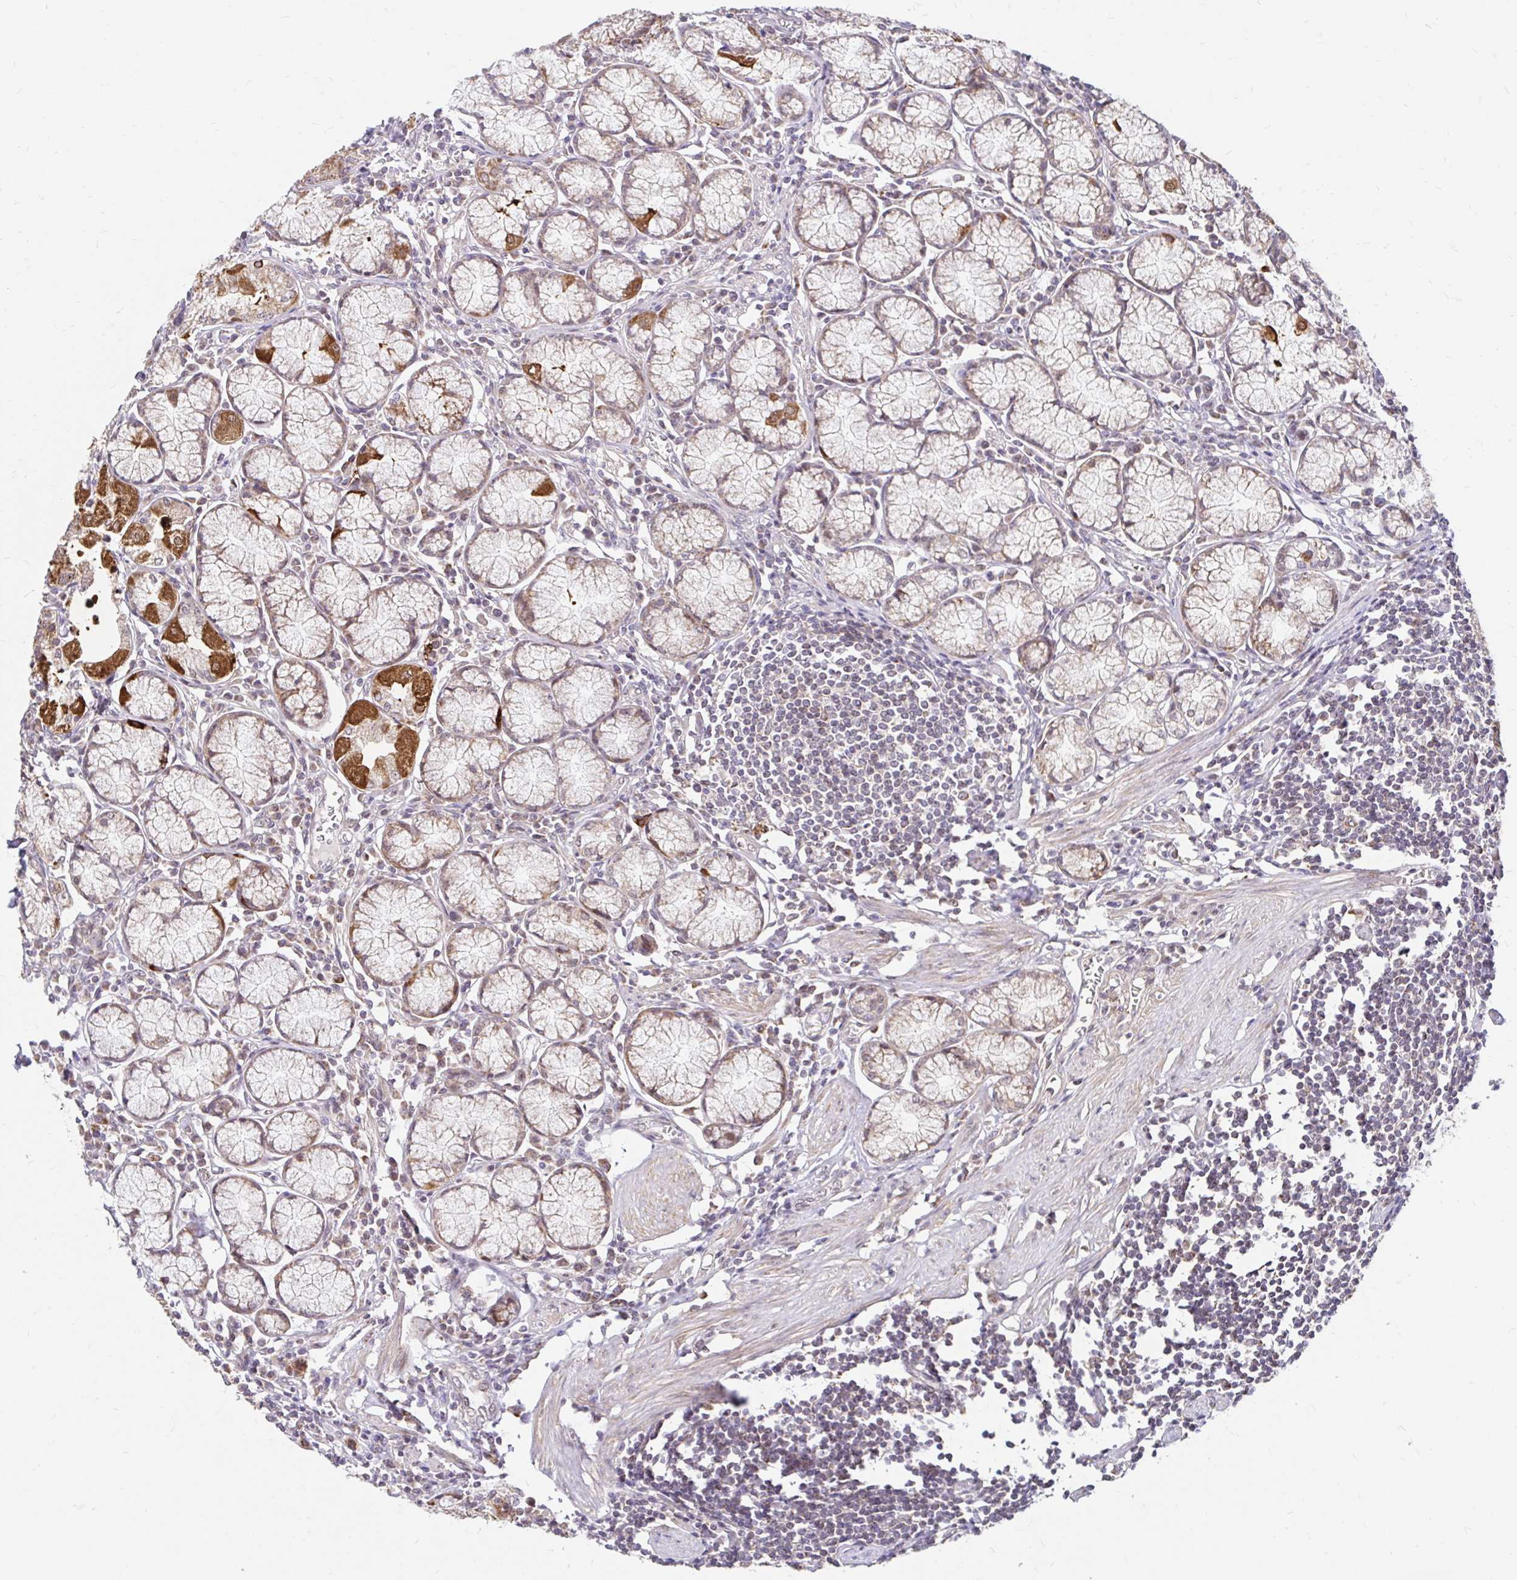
{"staining": {"intensity": "strong", "quantity": "25%-75%", "location": "cytoplasmic/membranous"}, "tissue": "stomach", "cell_type": "Glandular cells", "image_type": "normal", "snomed": [{"axis": "morphology", "description": "Normal tissue, NOS"}, {"axis": "topography", "description": "Stomach"}], "caption": "Normal stomach reveals strong cytoplasmic/membranous staining in about 25%-75% of glandular cells, visualized by immunohistochemistry.", "gene": "TIMM50", "patient": {"sex": "male", "age": 55}}